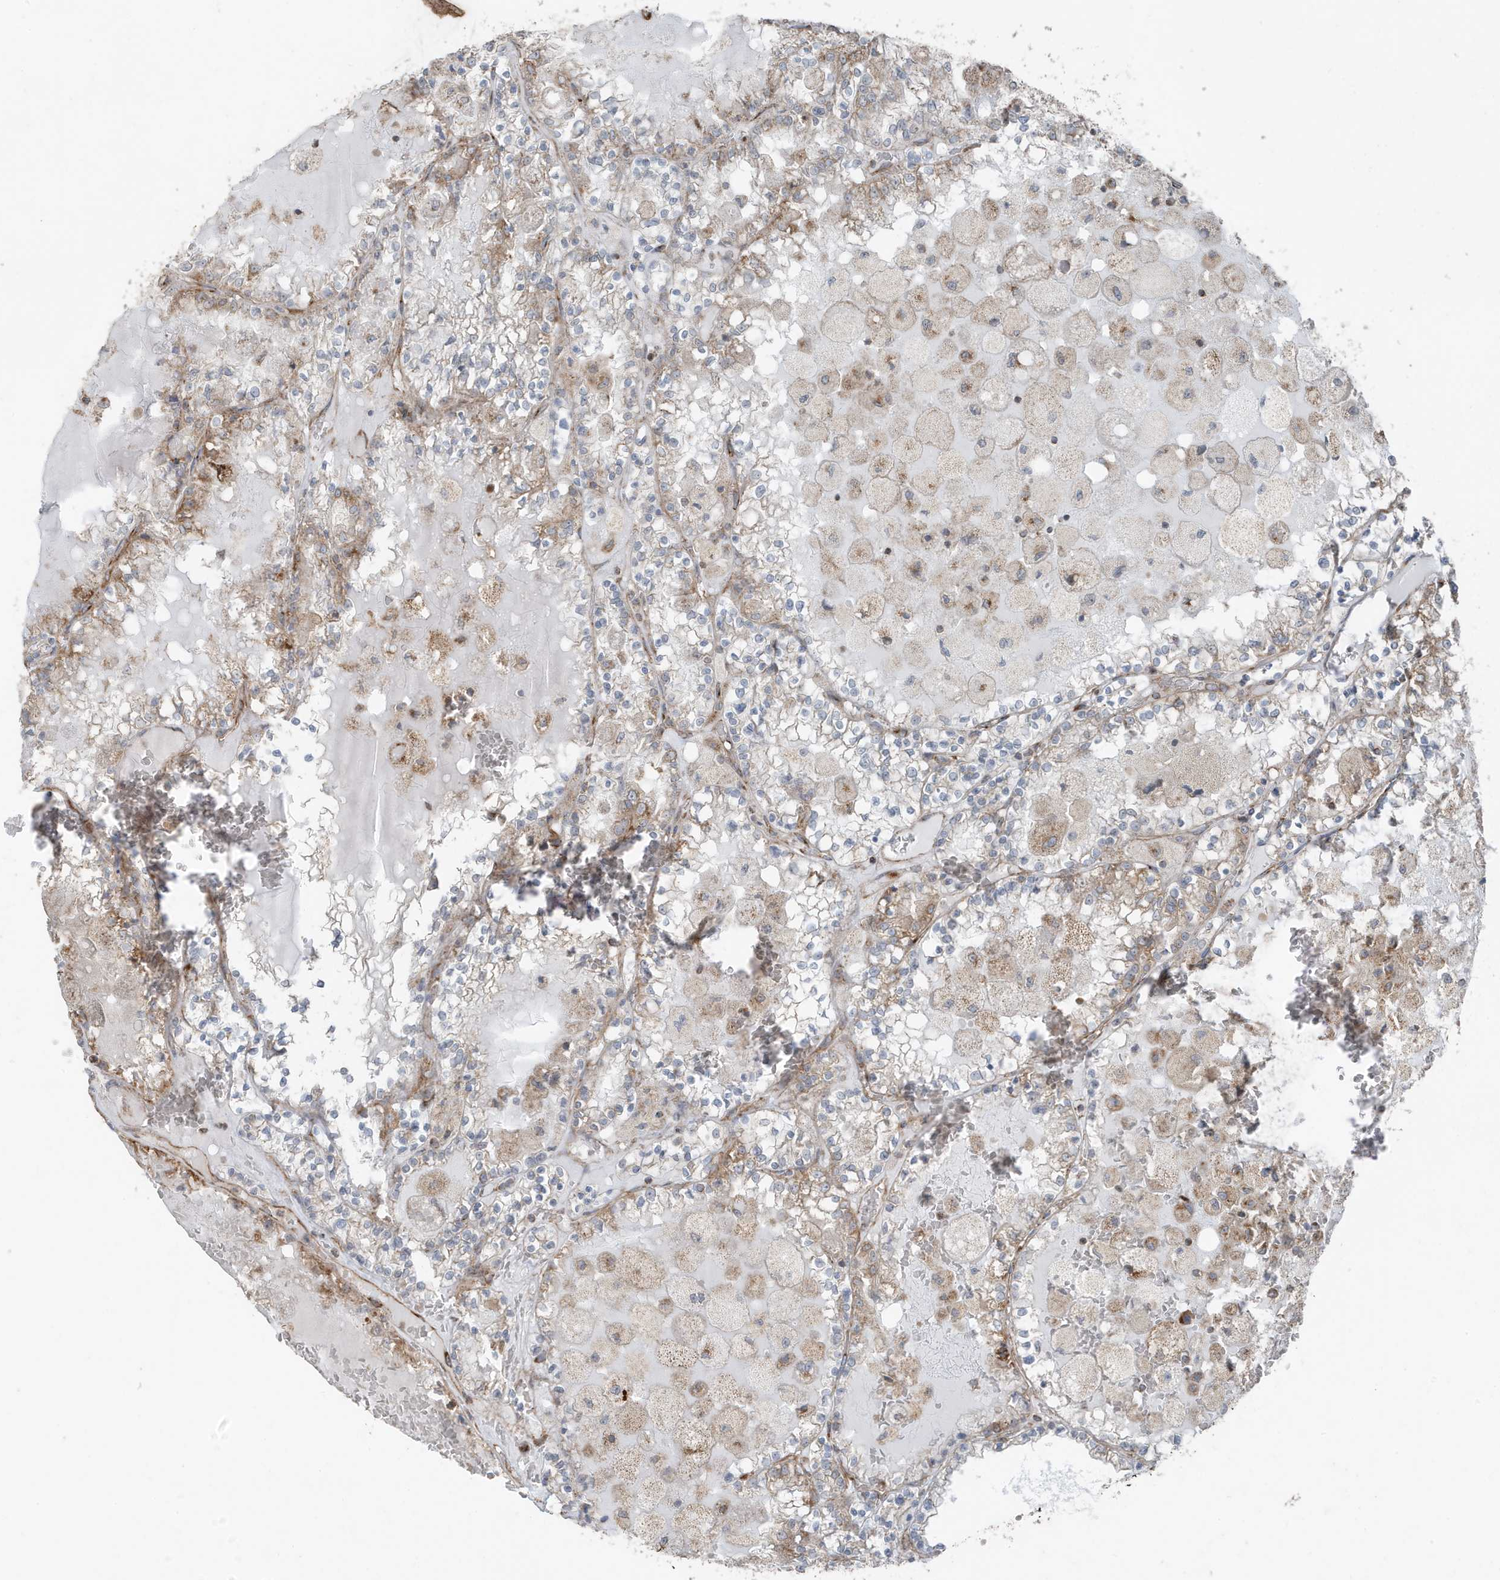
{"staining": {"intensity": "weak", "quantity": ">75%", "location": "cytoplasmic/membranous"}, "tissue": "renal cancer", "cell_type": "Tumor cells", "image_type": "cancer", "snomed": [{"axis": "morphology", "description": "Adenocarcinoma, NOS"}, {"axis": "topography", "description": "Kidney"}], "caption": "An immunohistochemistry photomicrograph of neoplastic tissue is shown. Protein staining in brown shows weak cytoplasmic/membranous positivity in adenocarcinoma (renal) within tumor cells.", "gene": "GOLGA4", "patient": {"sex": "female", "age": 56}}